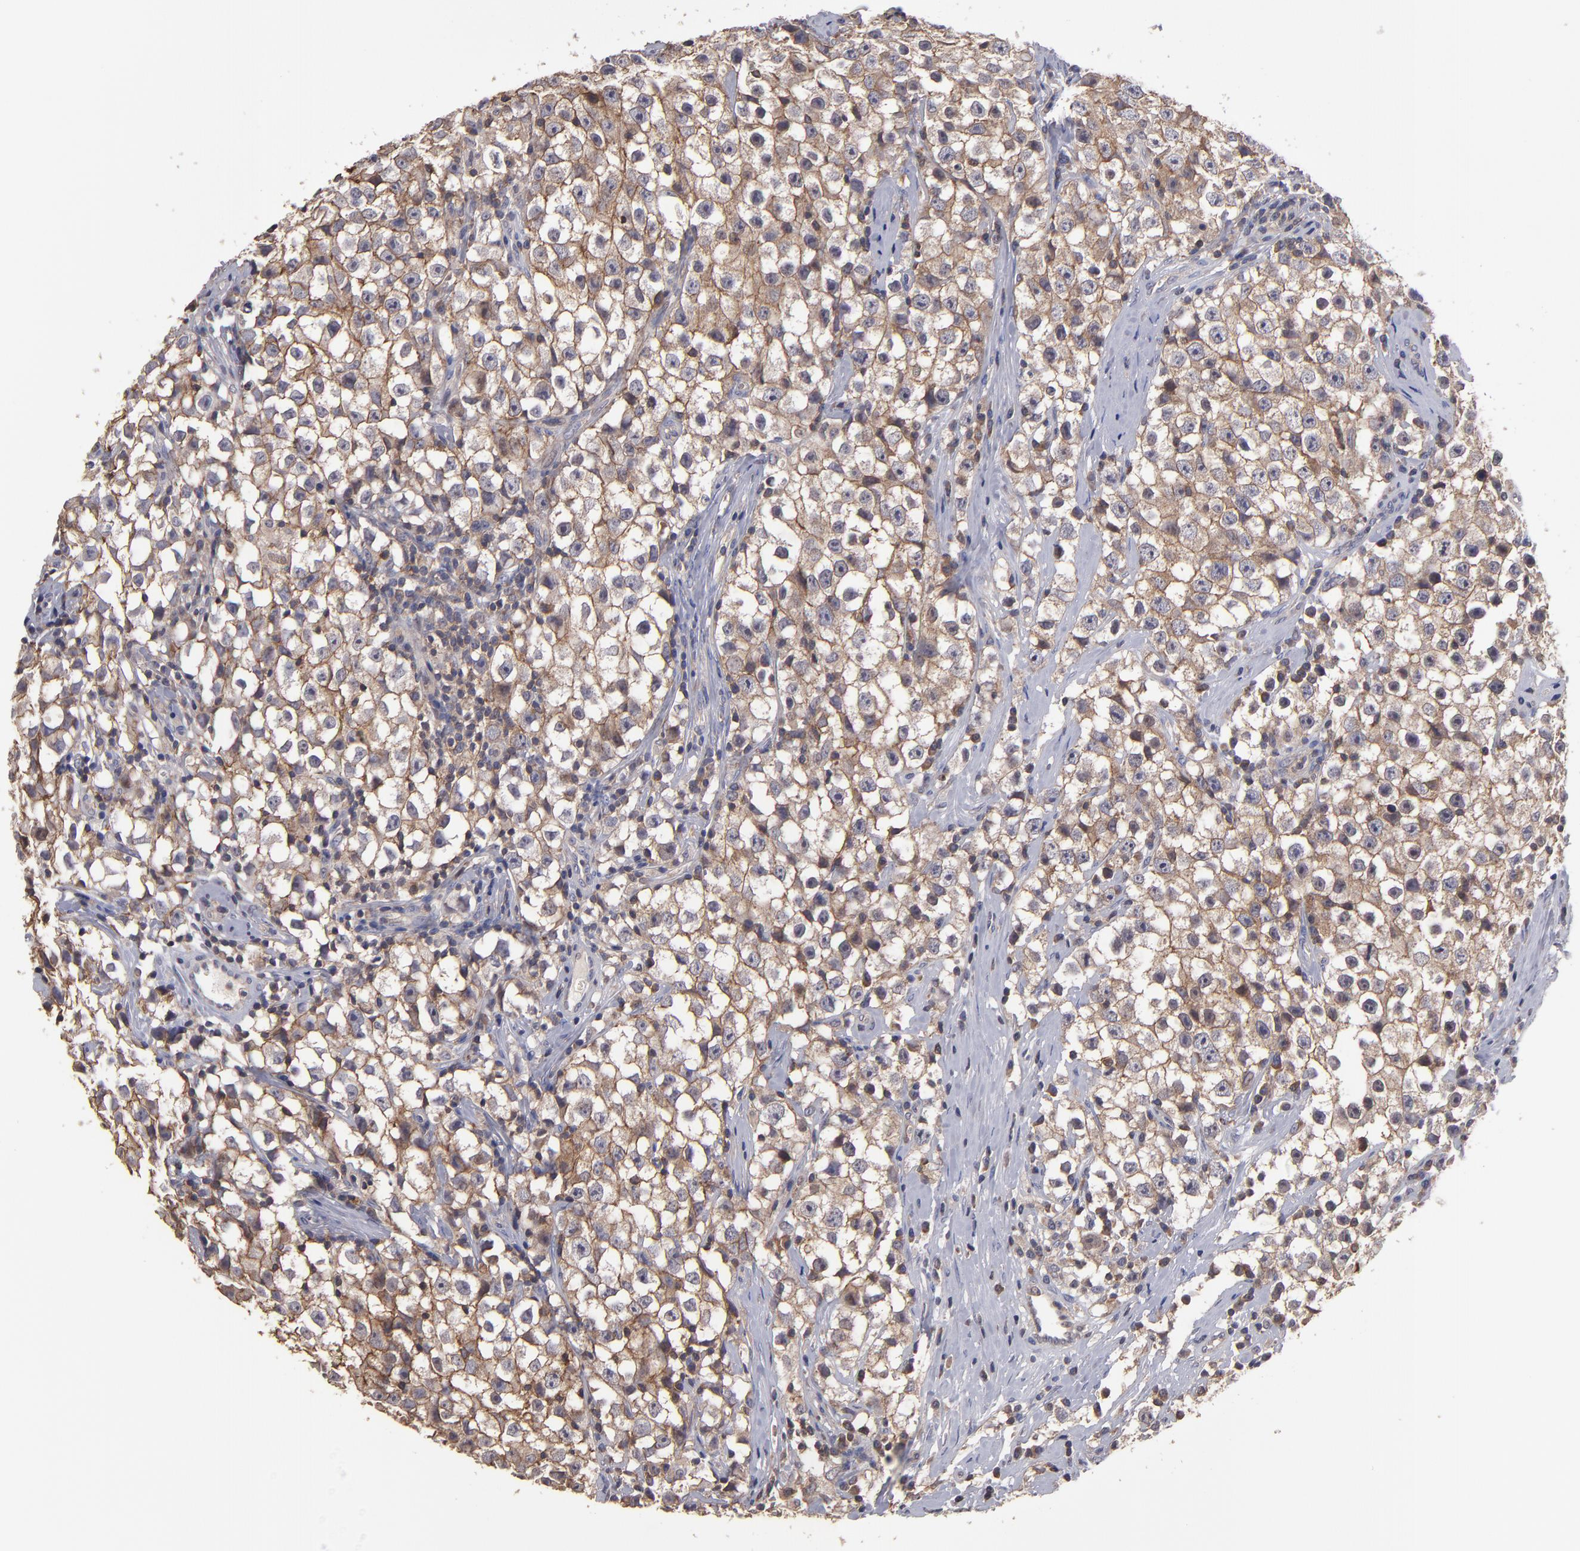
{"staining": {"intensity": "moderate", "quantity": ">75%", "location": "cytoplasmic/membranous"}, "tissue": "testis cancer", "cell_type": "Tumor cells", "image_type": "cancer", "snomed": [{"axis": "morphology", "description": "Seminoma, NOS"}, {"axis": "topography", "description": "Testis"}], "caption": "Testis seminoma stained with DAB (3,3'-diaminobenzidine) IHC demonstrates medium levels of moderate cytoplasmic/membranous positivity in approximately >75% of tumor cells.", "gene": "NF2", "patient": {"sex": "male", "age": 35}}